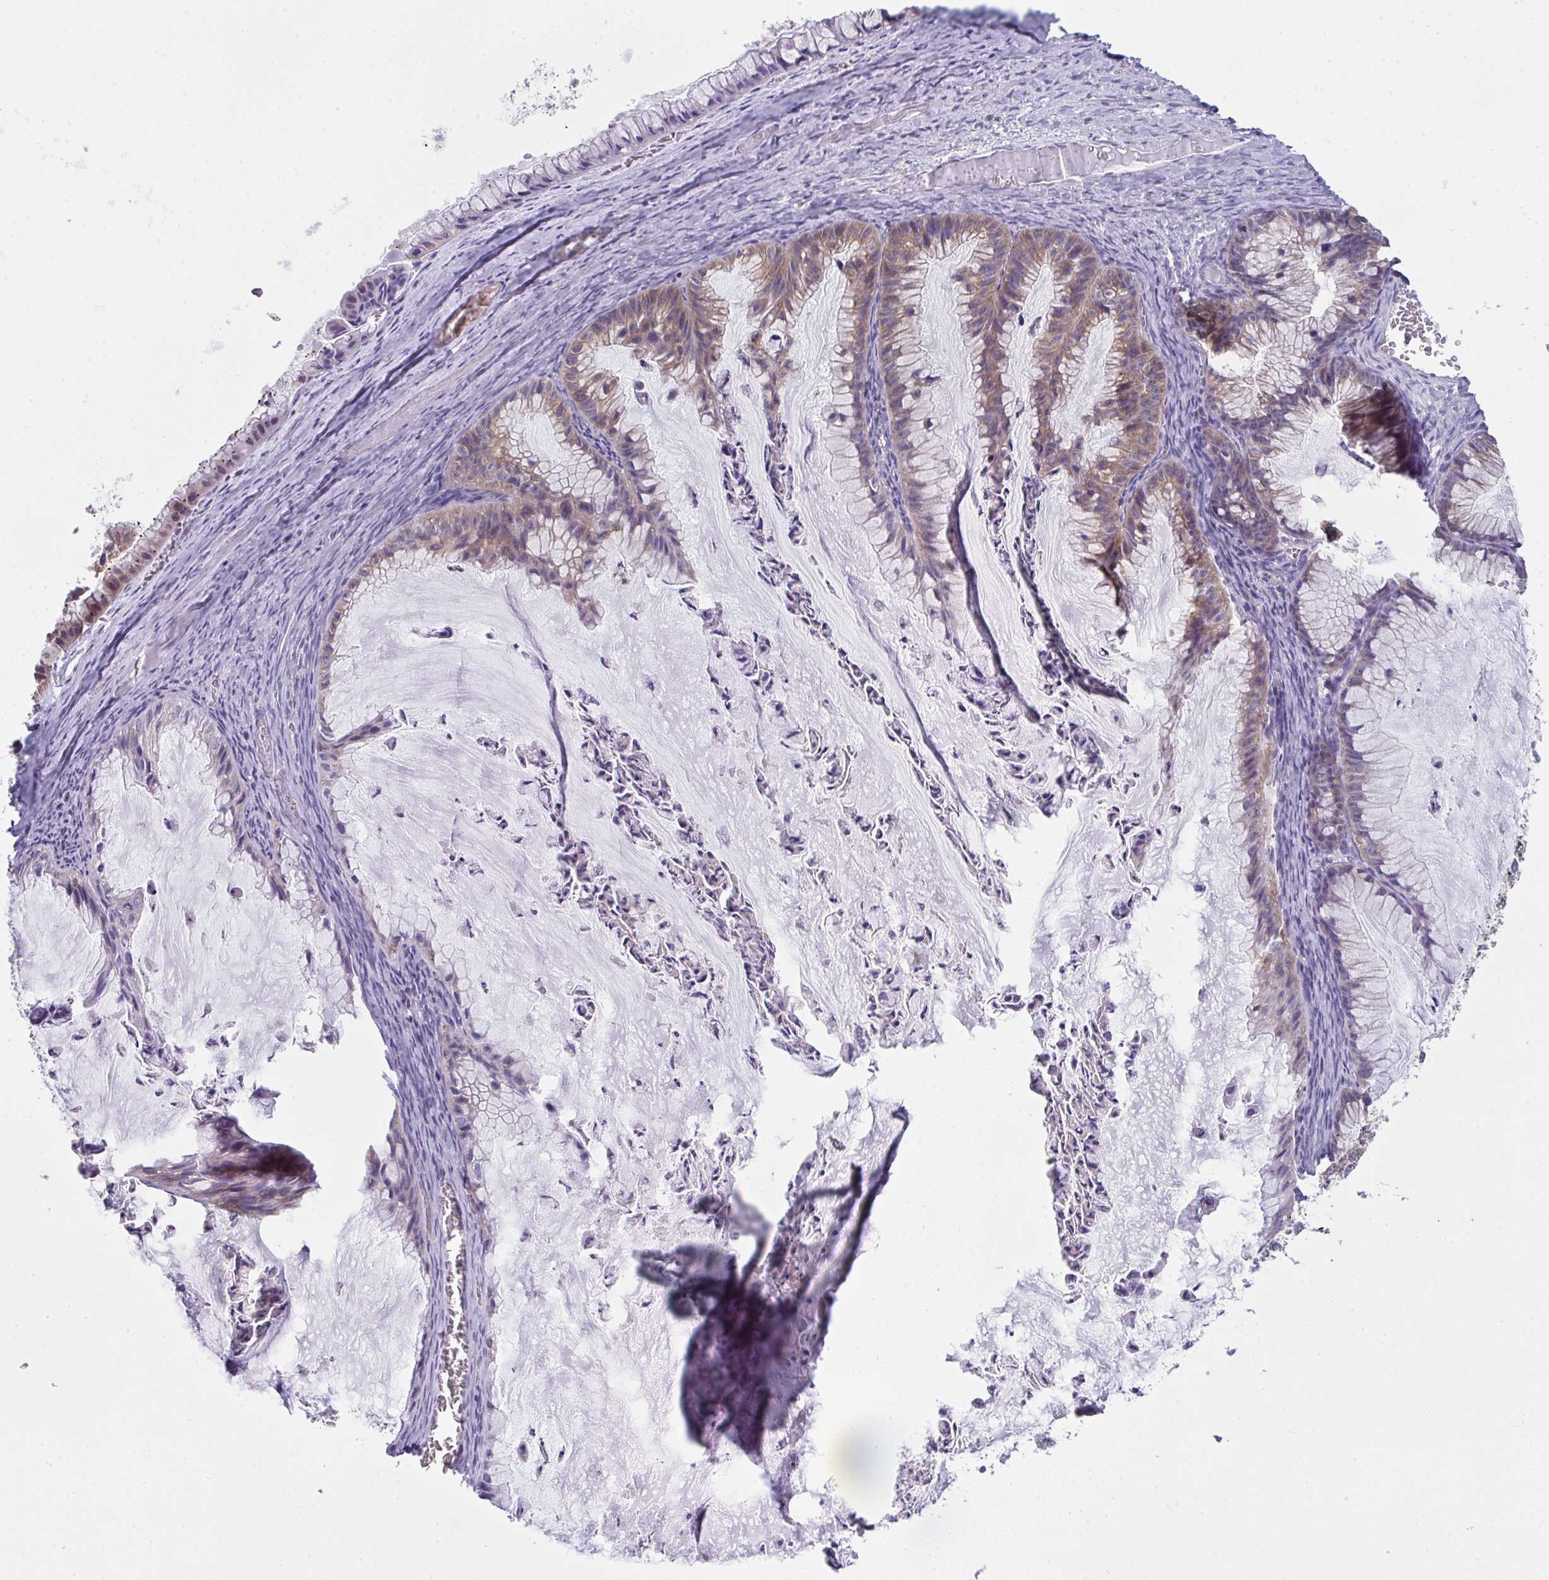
{"staining": {"intensity": "moderate", "quantity": "25%-75%", "location": "cytoplasmic/membranous"}, "tissue": "ovarian cancer", "cell_type": "Tumor cells", "image_type": "cancer", "snomed": [{"axis": "morphology", "description": "Cystadenocarcinoma, mucinous, NOS"}, {"axis": "topography", "description": "Ovary"}], "caption": "DAB (3,3'-diaminobenzidine) immunohistochemical staining of mucinous cystadenocarcinoma (ovarian) displays moderate cytoplasmic/membranous protein positivity in about 25%-75% of tumor cells. (Brightfield microscopy of DAB IHC at high magnification).", "gene": "ALDH16A1", "patient": {"sex": "female", "age": 72}}